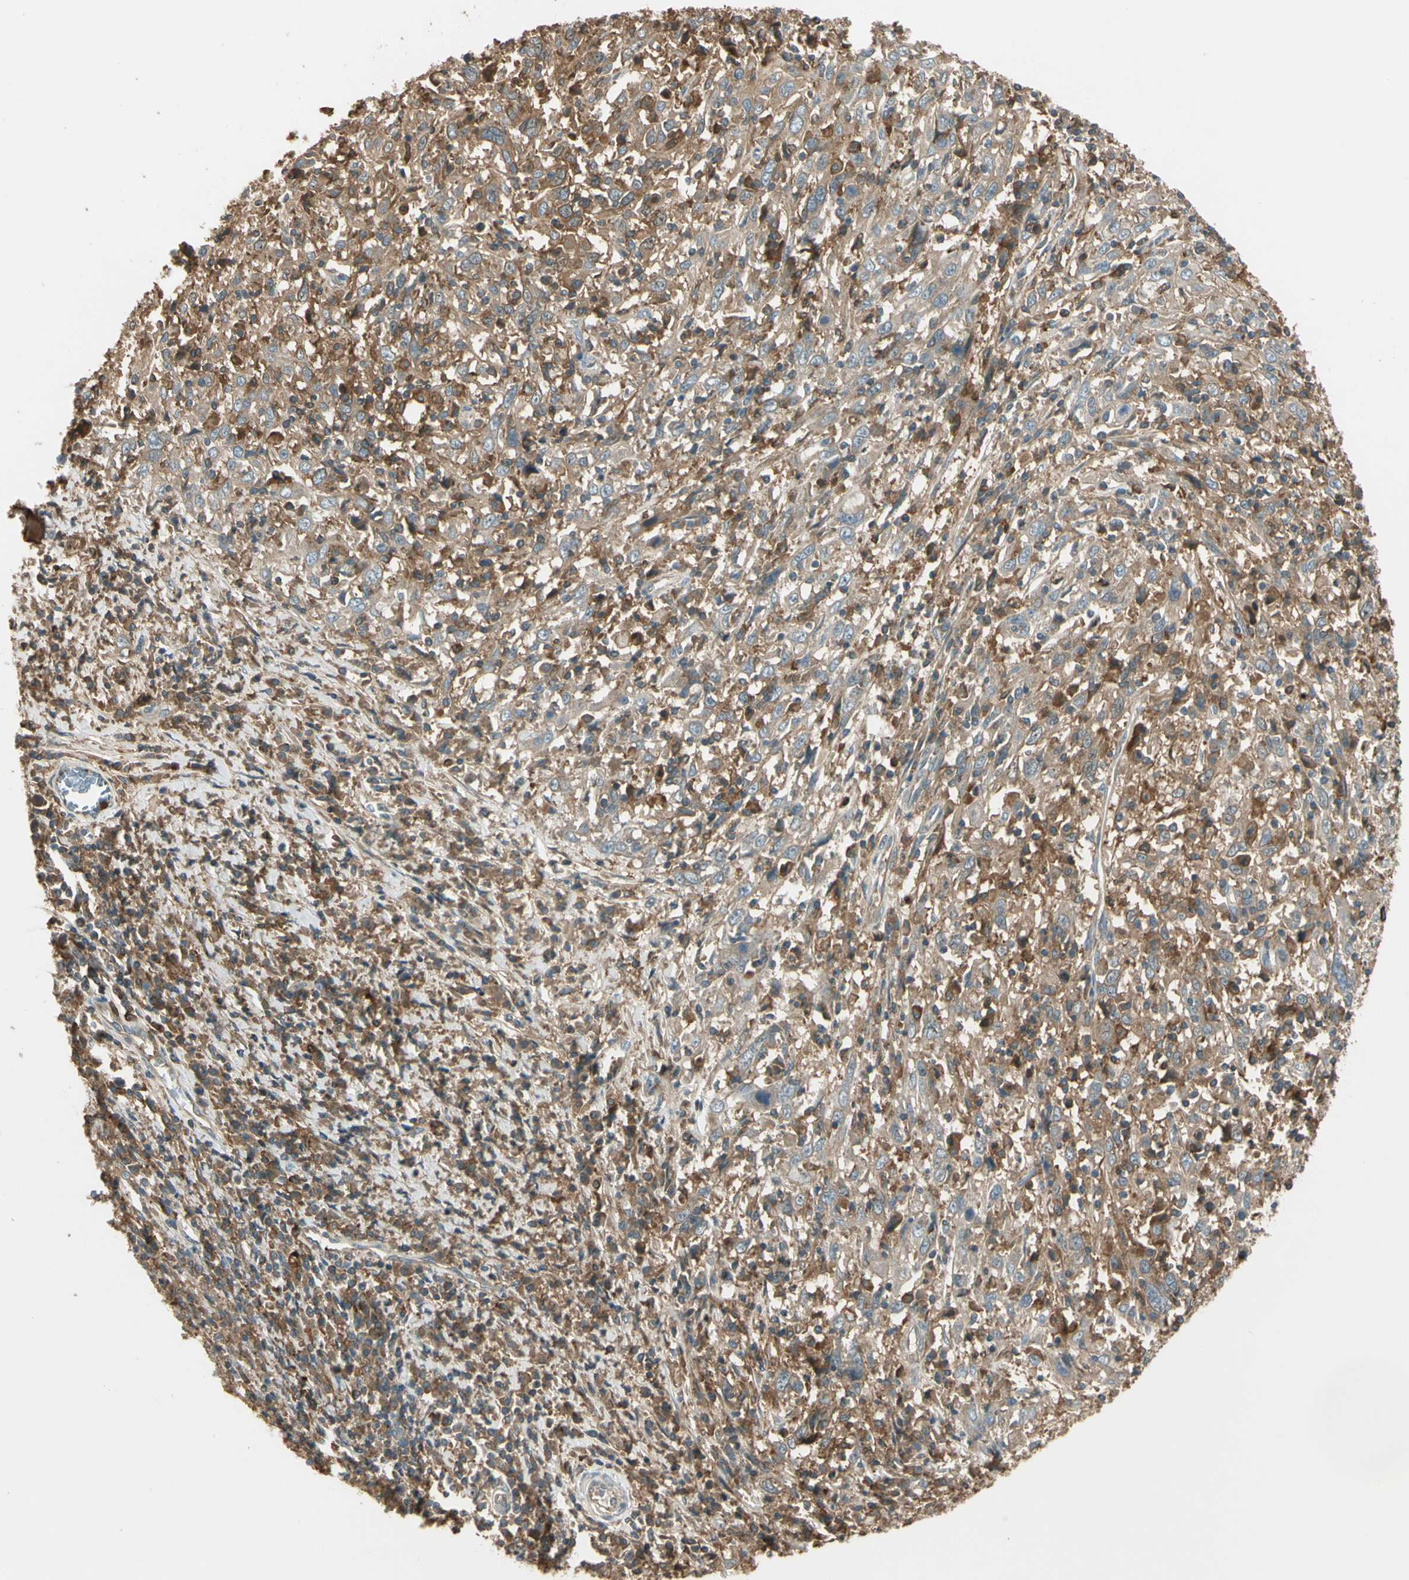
{"staining": {"intensity": "weak", "quantity": ">75%", "location": "cytoplasmic/membranous"}, "tissue": "cervical cancer", "cell_type": "Tumor cells", "image_type": "cancer", "snomed": [{"axis": "morphology", "description": "Squamous cell carcinoma, NOS"}, {"axis": "topography", "description": "Cervix"}], "caption": "The immunohistochemical stain highlights weak cytoplasmic/membranous staining in tumor cells of cervical squamous cell carcinoma tissue.", "gene": "STX11", "patient": {"sex": "female", "age": 46}}